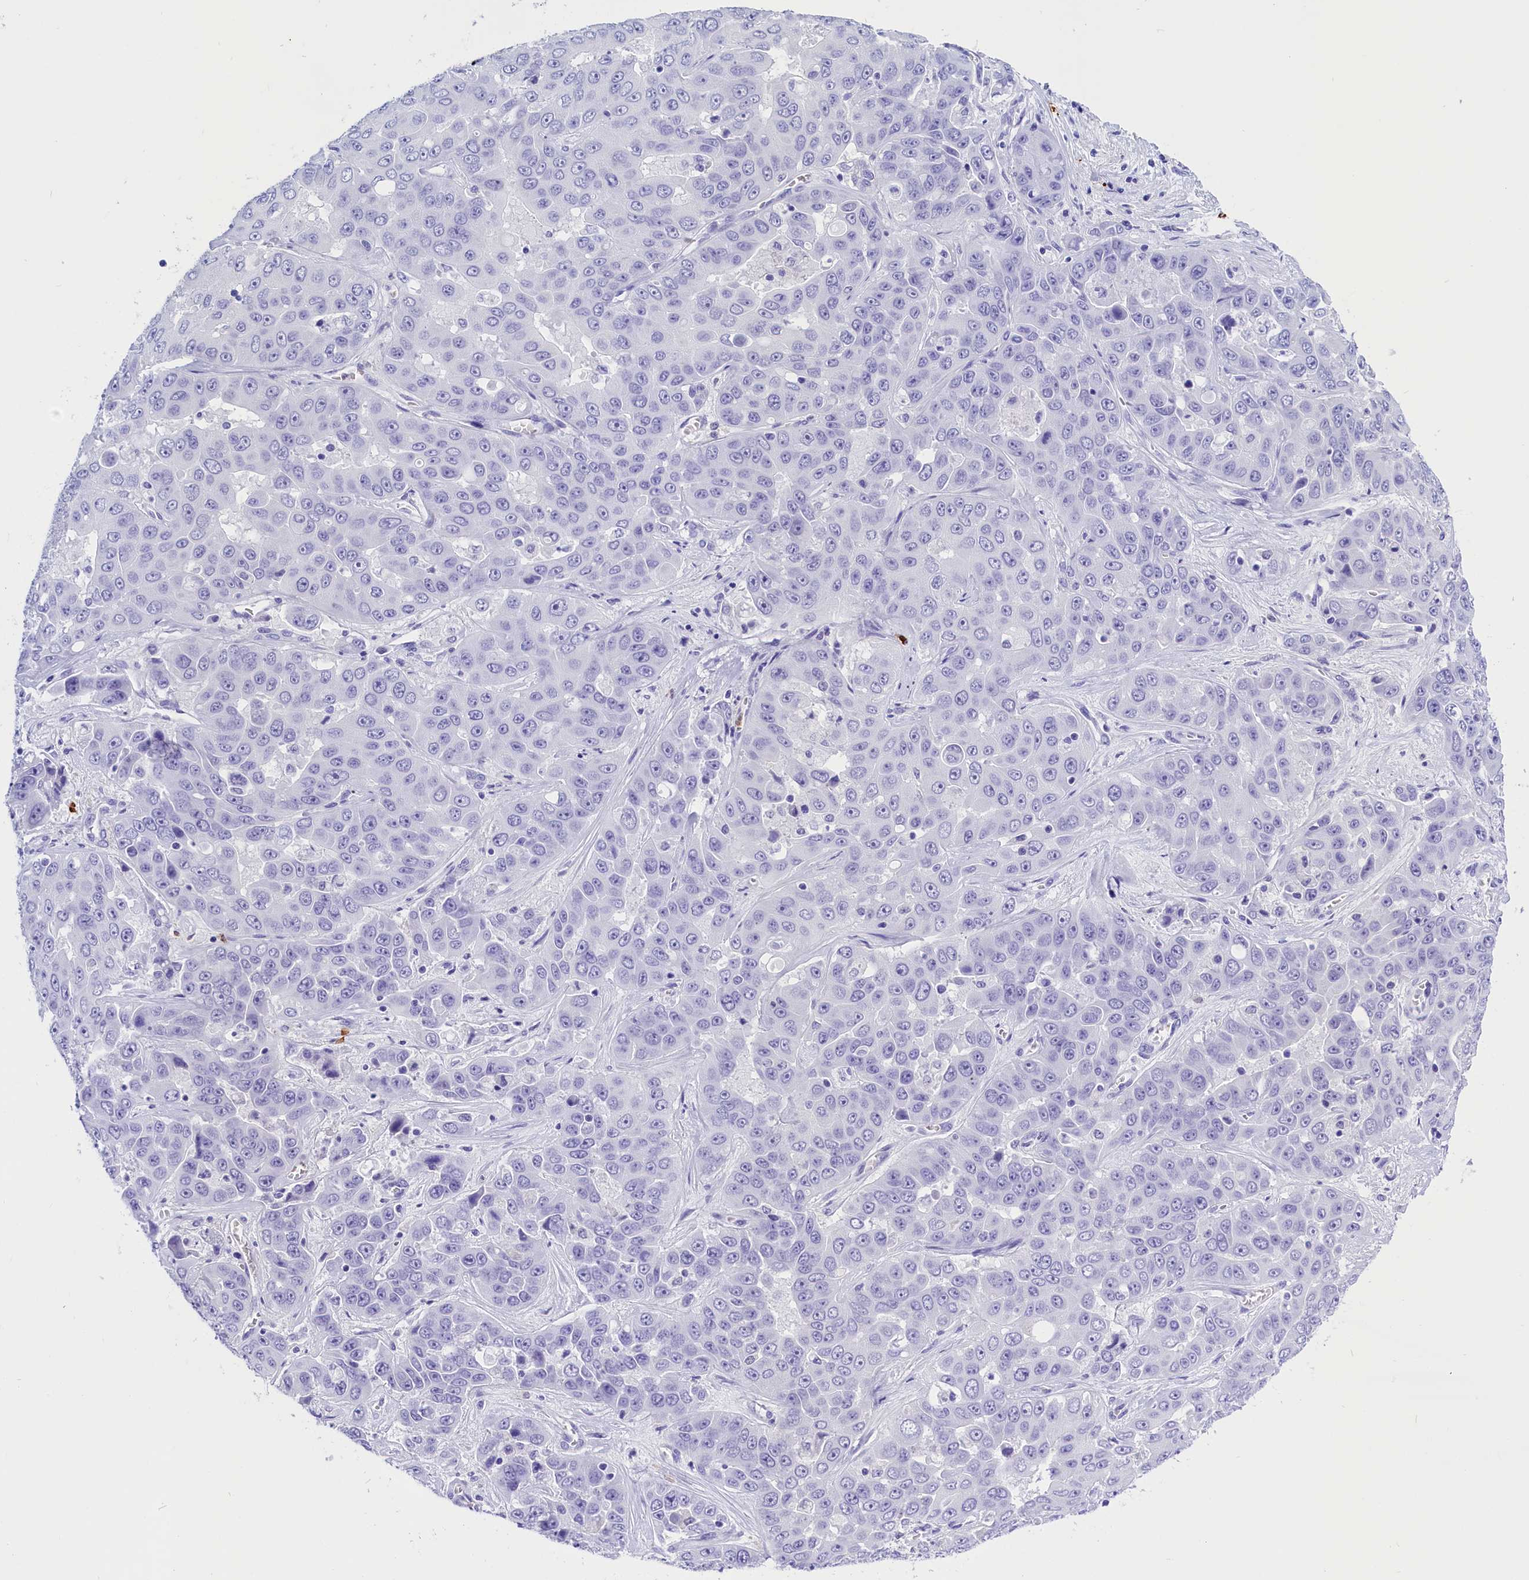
{"staining": {"intensity": "negative", "quantity": "none", "location": "none"}, "tissue": "liver cancer", "cell_type": "Tumor cells", "image_type": "cancer", "snomed": [{"axis": "morphology", "description": "Cholangiocarcinoma"}, {"axis": "topography", "description": "Liver"}], "caption": "DAB (3,3'-diaminobenzidine) immunohistochemical staining of human liver cancer displays no significant staining in tumor cells.", "gene": "CLC", "patient": {"sex": "female", "age": 52}}